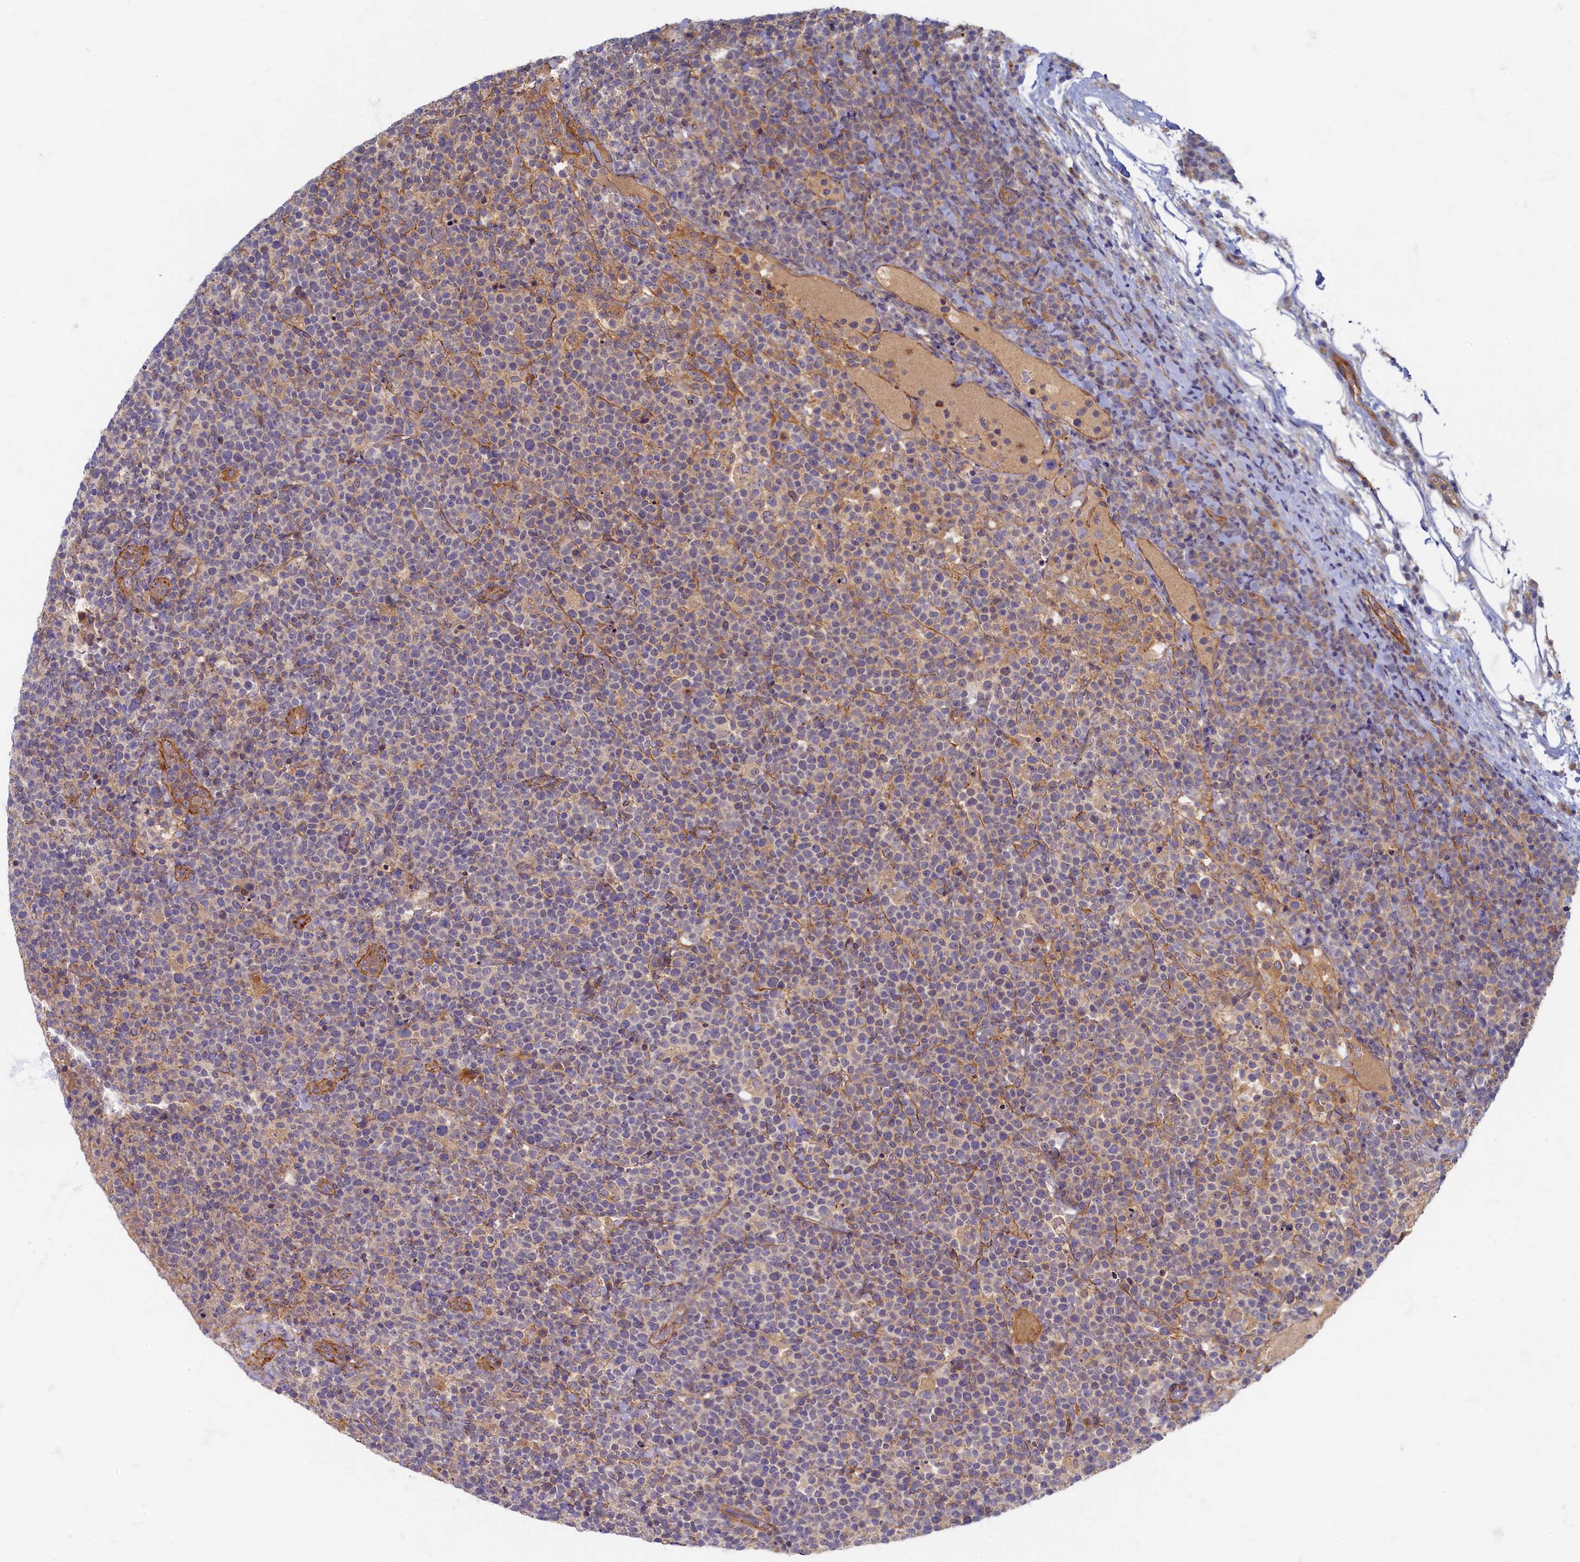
{"staining": {"intensity": "weak", "quantity": "<25%", "location": "cytoplasmic/membranous"}, "tissue": "lymphoma", "cell_type": "Tumor cells", "image_type": "cancer", "snomed": [{"axis": "morphology", "description": "Malignant lymphoma, non-Hodgkin's type, High grade"}, {"axis": "topography", "description": "Lymph node"}], "caption": "This micrograph is of lymphoma stained with immunohistochemistry (IHC) to label a protein in brown with the nuclei are counter-stained blue. There is no staining in tumor cells.", "gene": "PSMG2", "patient": {"sex": "male", "age": 61}}